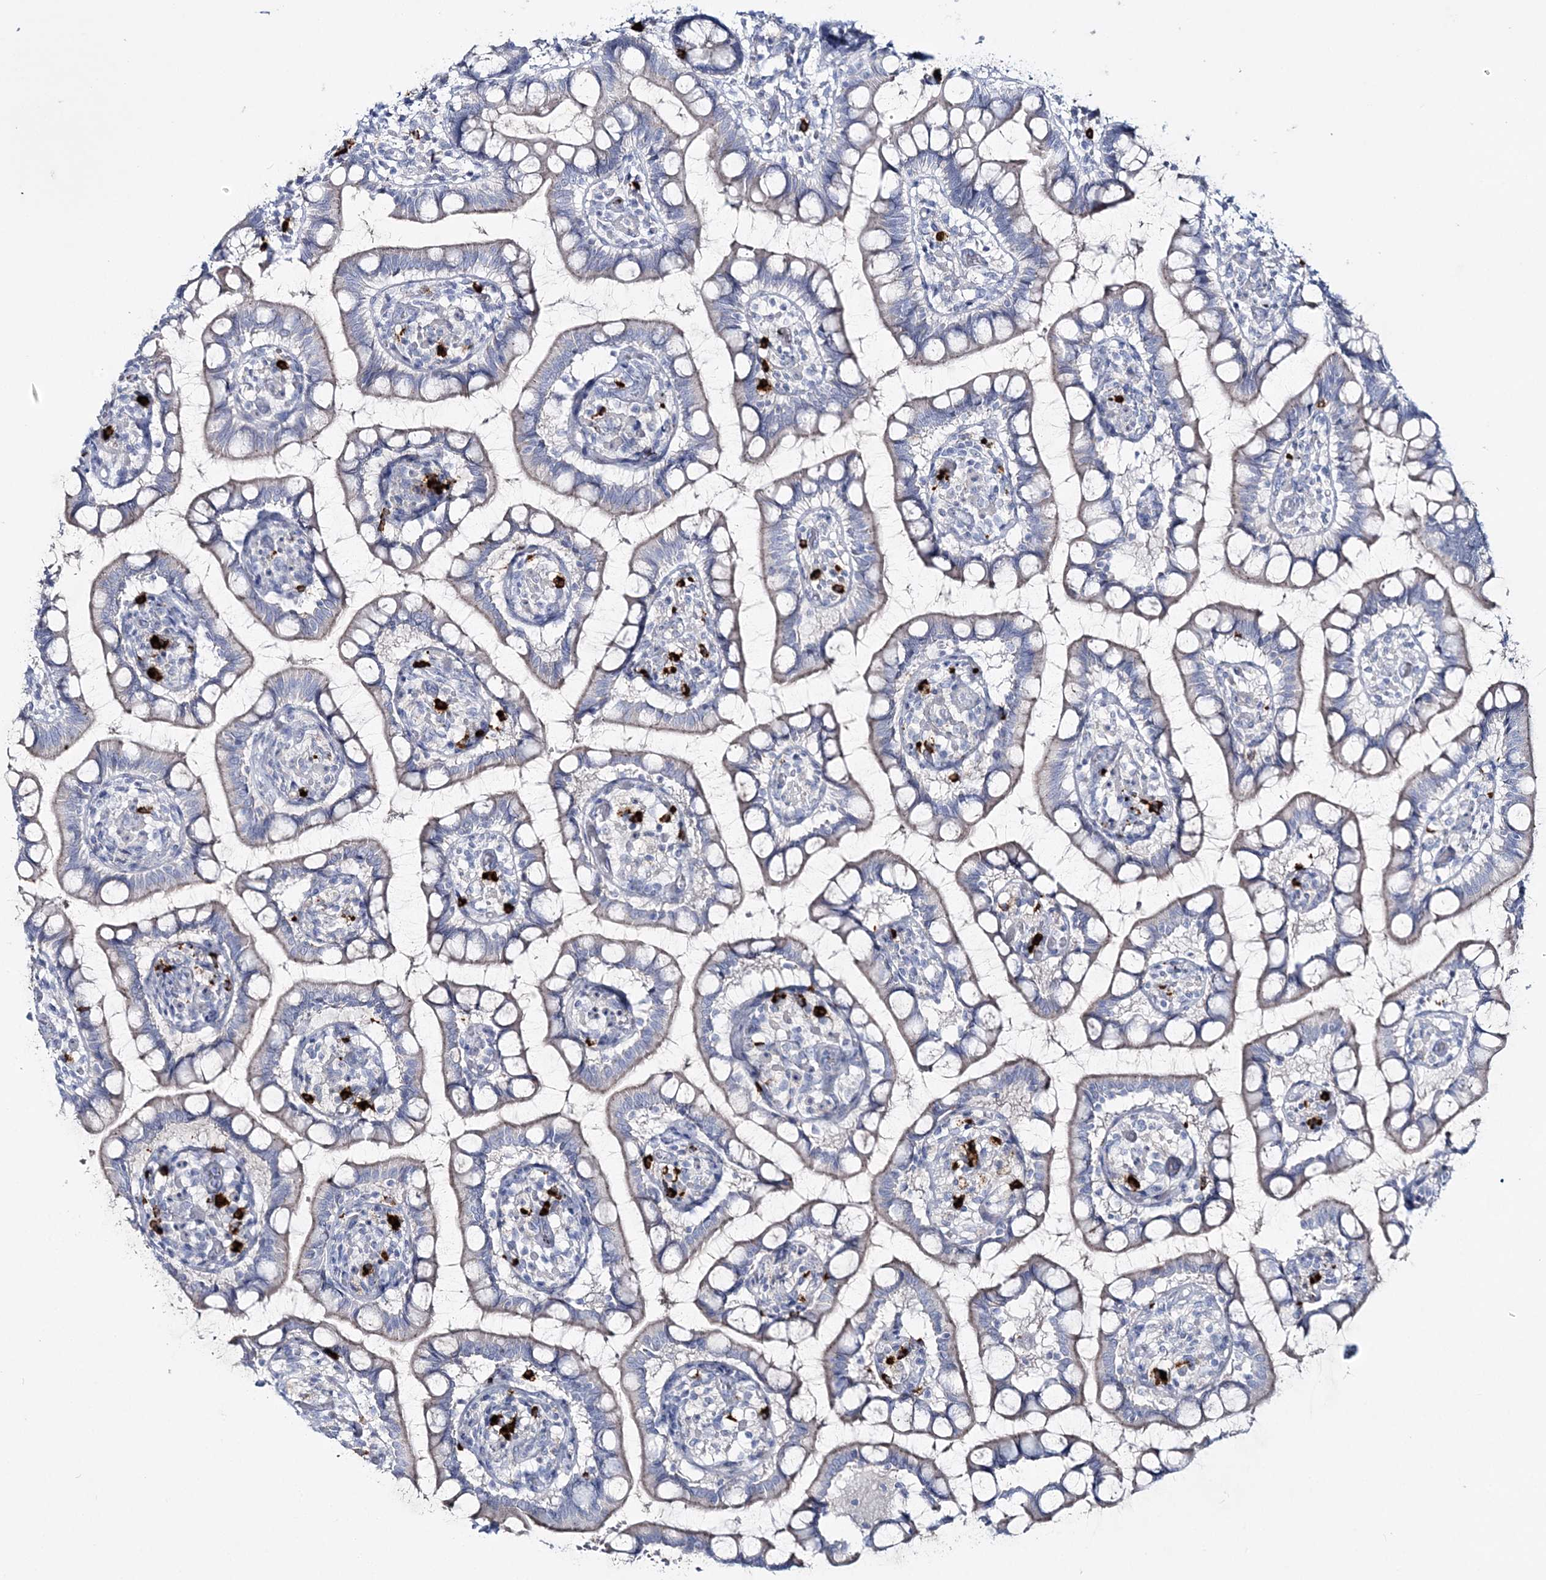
{"staining": {"intensity": "negative", "quantity": "none", "location": "none"}, "tissue": "small intestine", "cell_type": "Glandular cells", "image_type": "normal", "snomed": [{"axis": "morphology", "description": "Normal tissue, NOS"}, {"axis": "topography", "description": "Small intestine"}], "caption": "Immunohistochemistry of normal human small intestine reveals no expression in glandular cells.", "gene": "WDSUB1", "patient": {"sex": "male", "age": 52}}